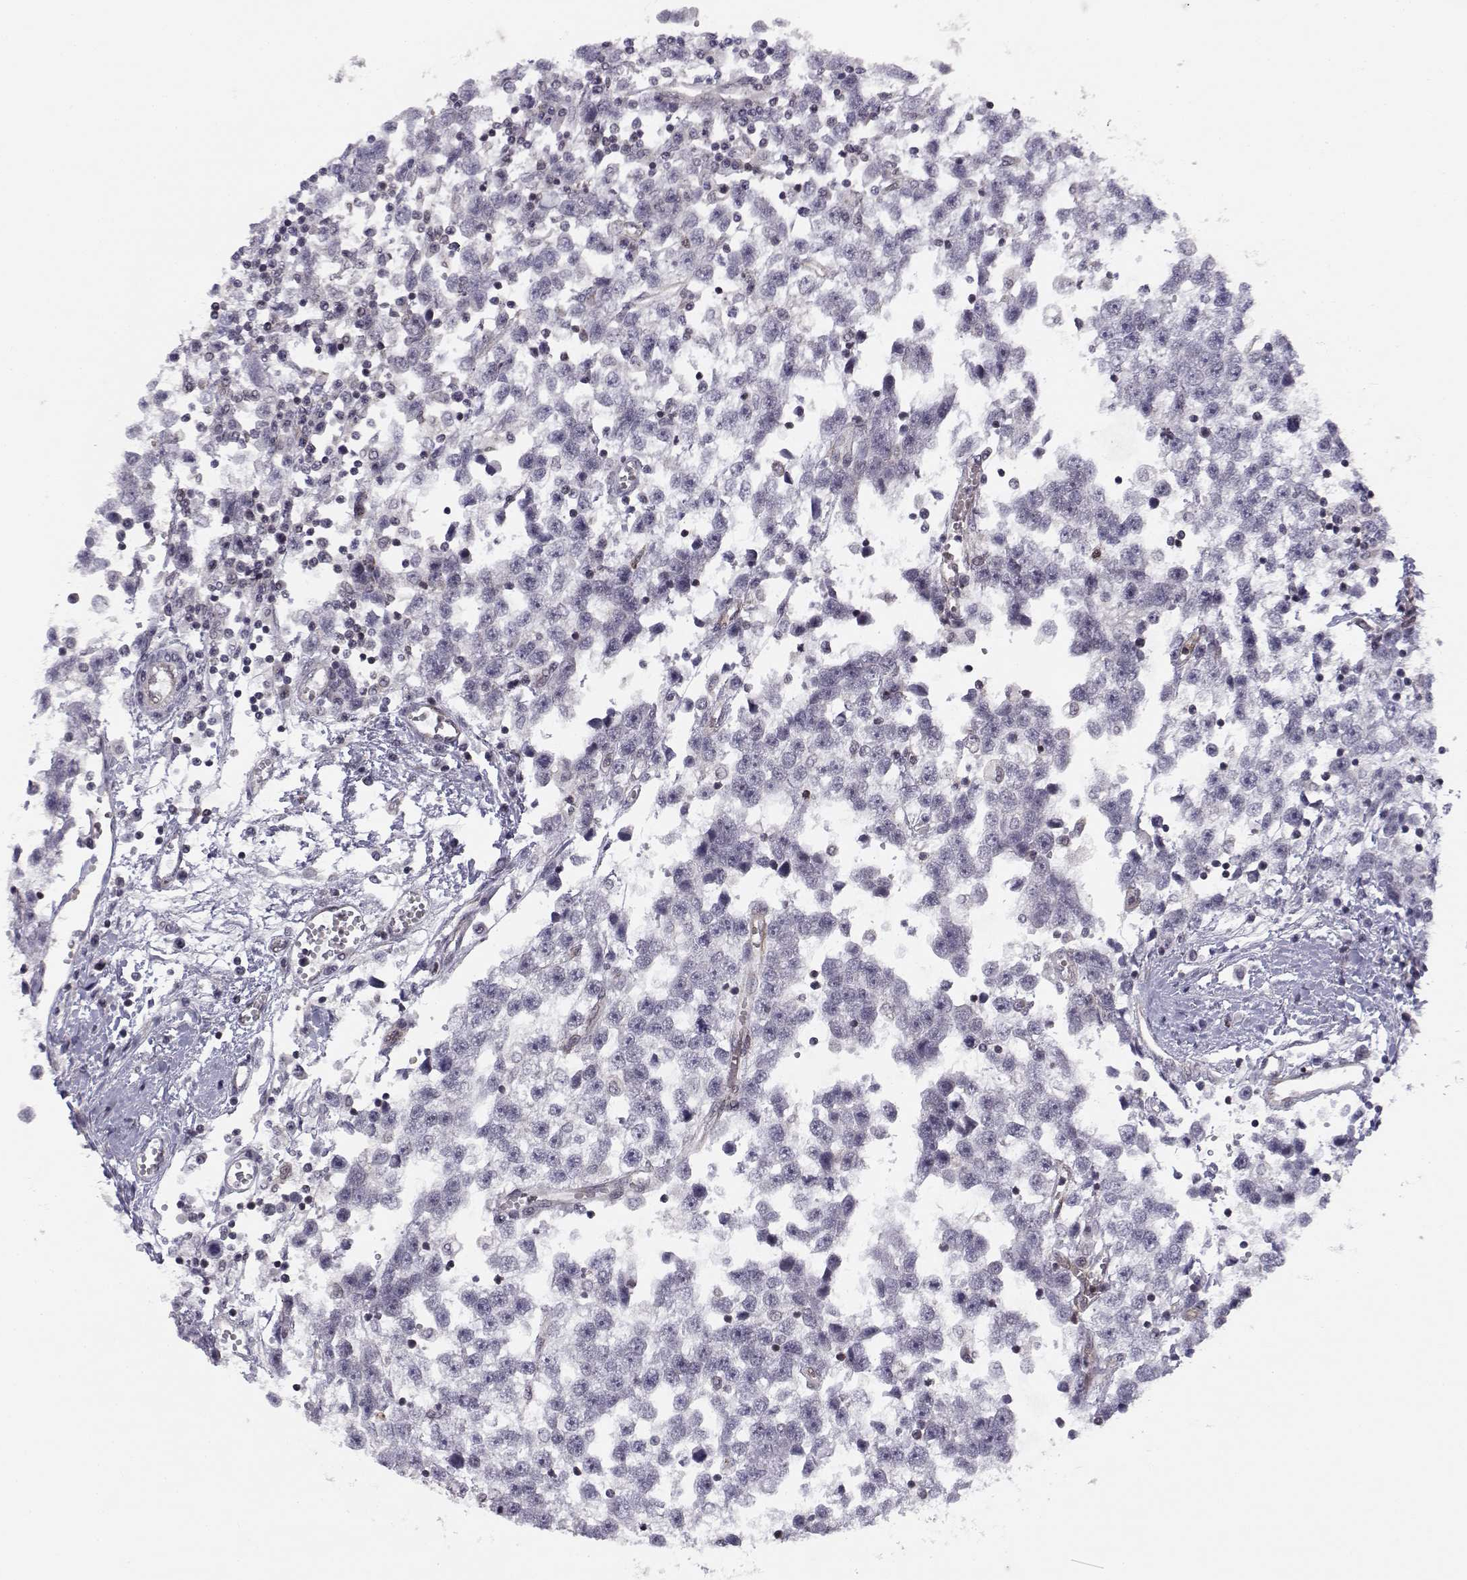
{"staining": {"intensity": "negative", "quantity": "none", "location": "none"}, "tissue": "testis cancer", "cell_type": "Tumor cells", "image_type": "cancer", "snomed": [{"axis": "morphology", "description": "Seminoma, NOS"}, {"axis": "topography", "description": "Testis"}], "caption": "An IHC histopathology image of testis cancer is shown. There is no staining in tumor cells of testis cancer. (DAB (3,3'-diaminobenzidine) IHC, high magnification).", "gene": "KIF13B", "patient": {"sex": "male", "age": 34}}